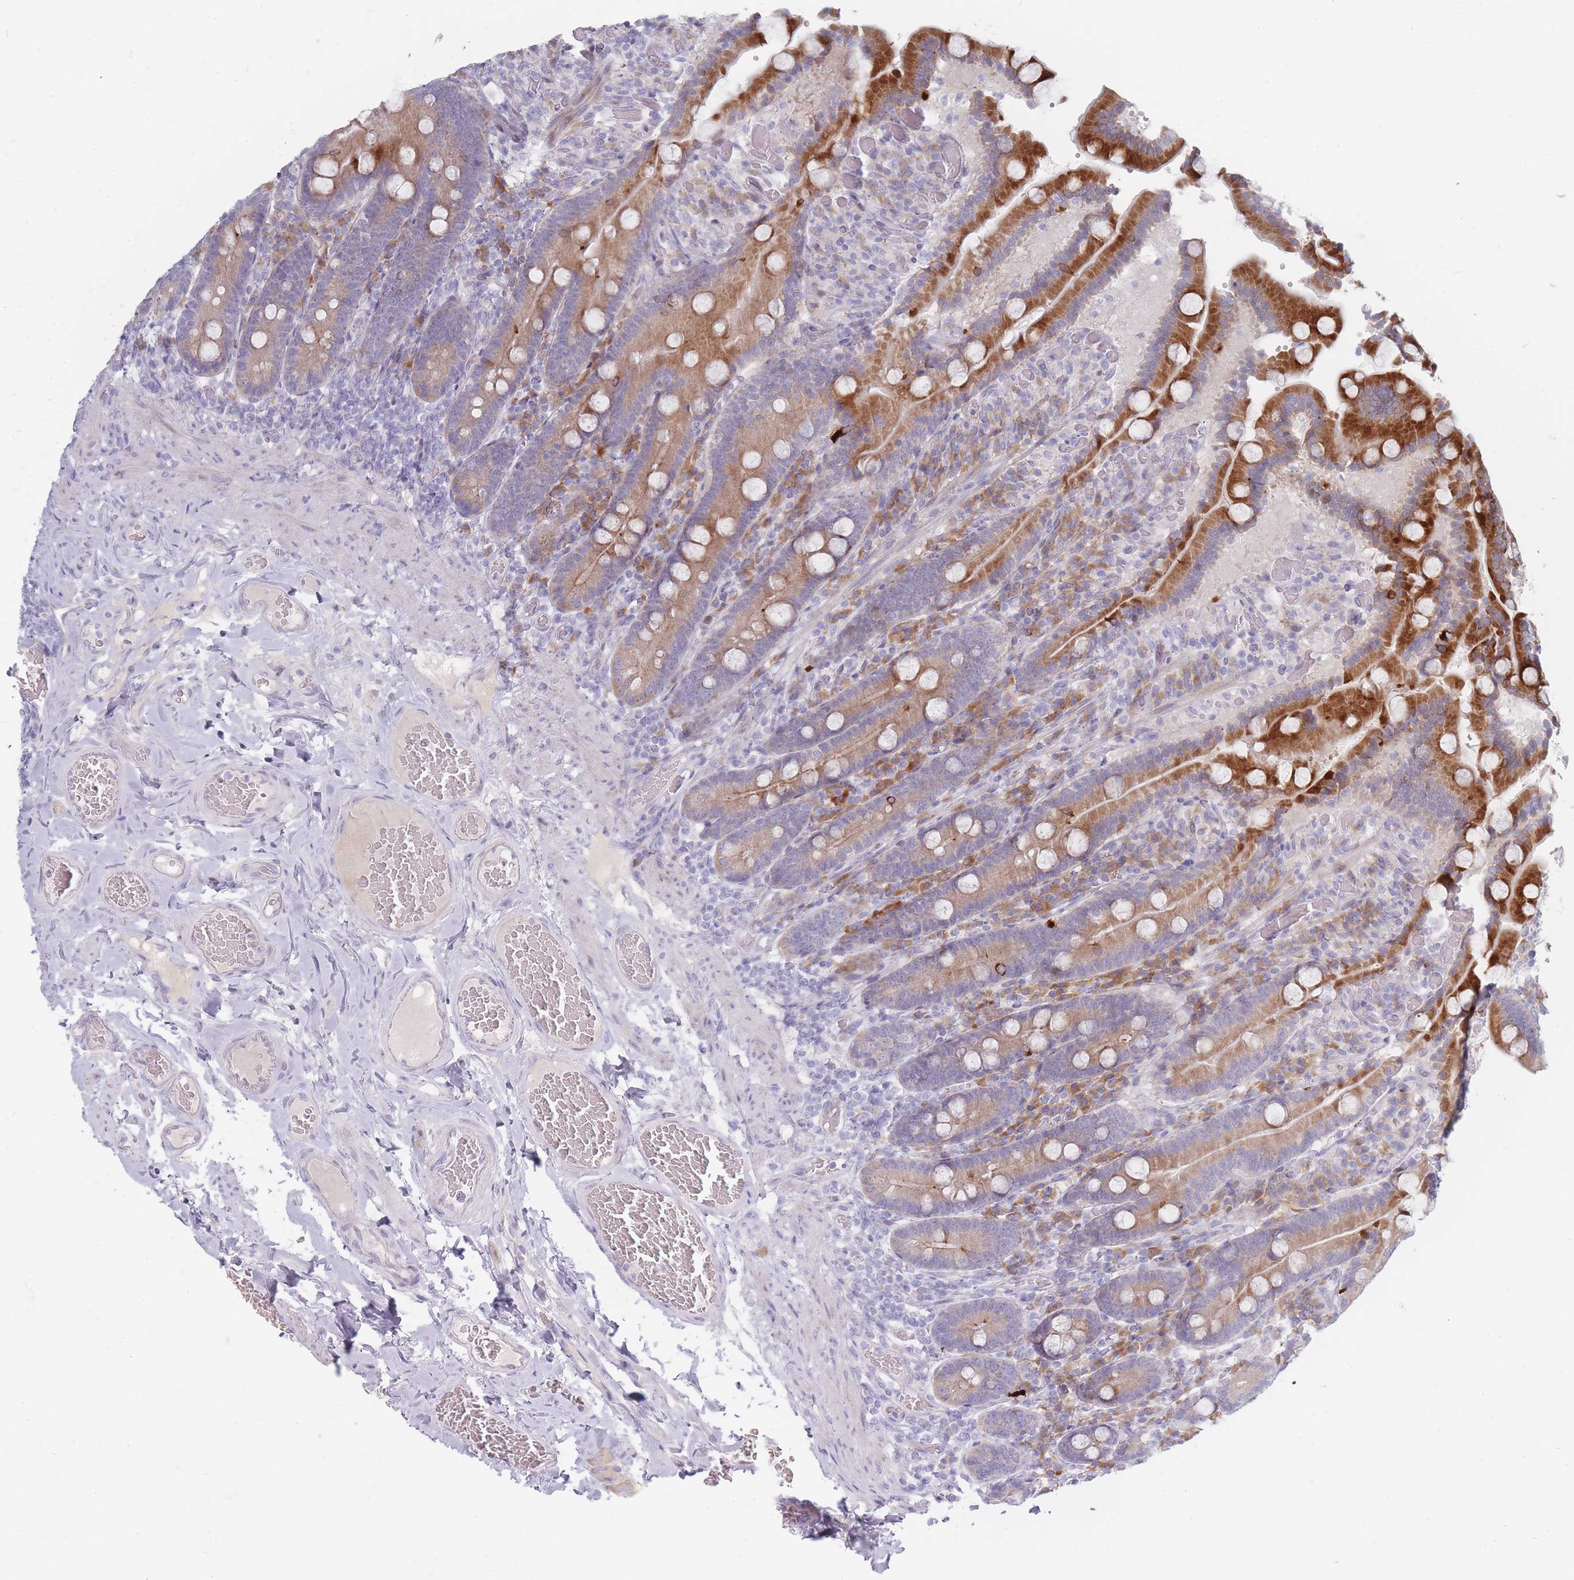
{"staining": {"intensity": "moderate", "quantity": ">75%", "location": "cytoplasmic/membranous"}, "tissue": "duodenum", "cell_type": "Glandular cells", "image_type": "normal", "snomed": [{"axis": "morphology", "description": "Normal tissue, NOS"}, {"axis": "topography", "description": "Duodenum"}], "caption": "Immunohistochemistry (IHC) of normal human duodenum shows medium levels of moderate cytoplasmic/membranous positivity in about >75% of glandular cells.", "gene": "SPATS1", "patient": {"sex": "female", "age": 62}}